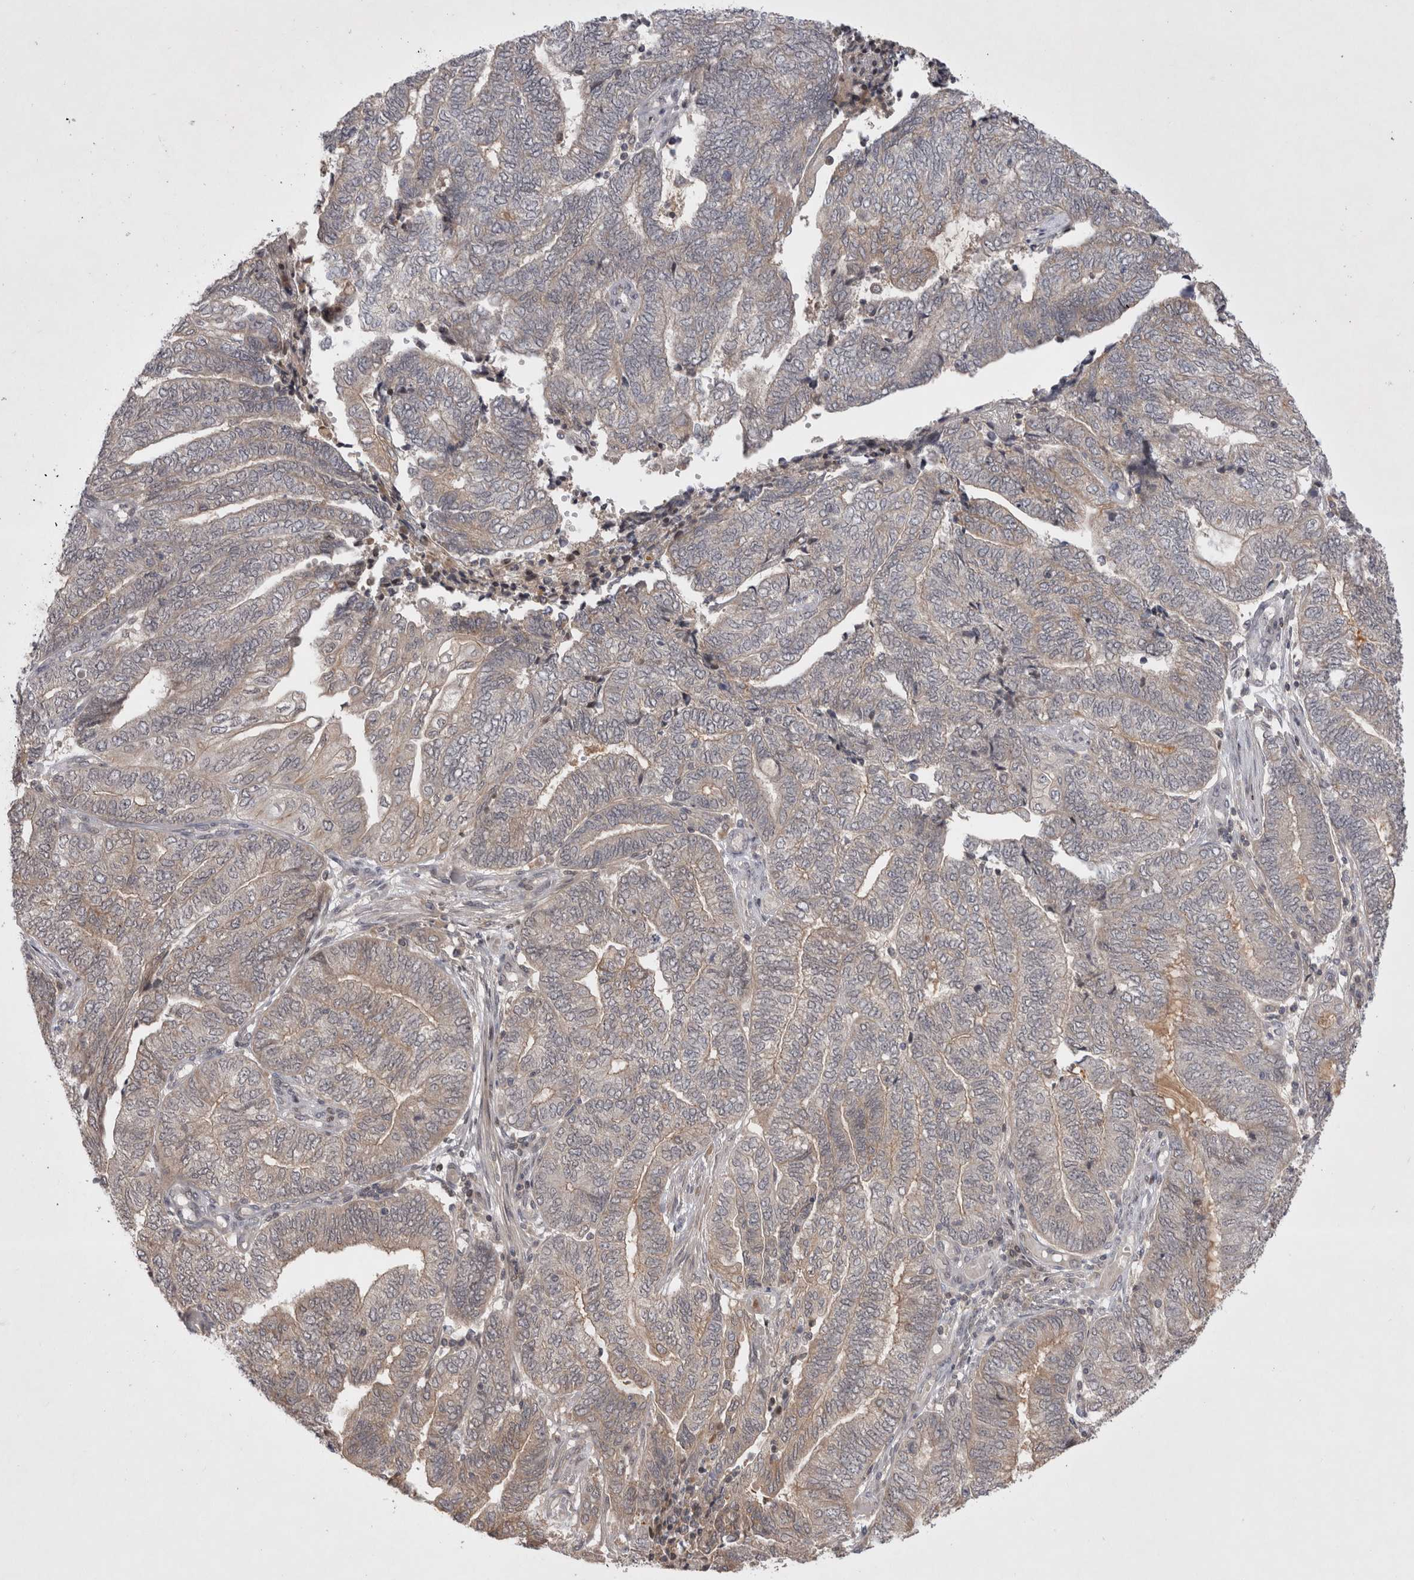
{"staining": {"intensity": "weak", "quantity": "25%-75%", "location": "cytoplasmic/membranous"}, "tissue": "endometrial cancer", "cell_type": "Tumor cells", "image_type": "cancer", "snomed": [{"axis": "morphology", "description": "Adenocarcinoma, NOS"}, {"axis": "topography", "description": "Uterus"}, {"axis": "topography", "description": "Endometrium"}], "caption": "Tumor cells exhibit low levels of weak cytoplasmic/membranous expression in approximately 25%-75% of cells in endometrial adenocarcinoma. (DAB (3,3'-diaminobenzidine) = brown stain, brightfield microscopy at high magnification).", "gene": "PLEKHM1", "patient": {"sex": "female", "age": 70}}